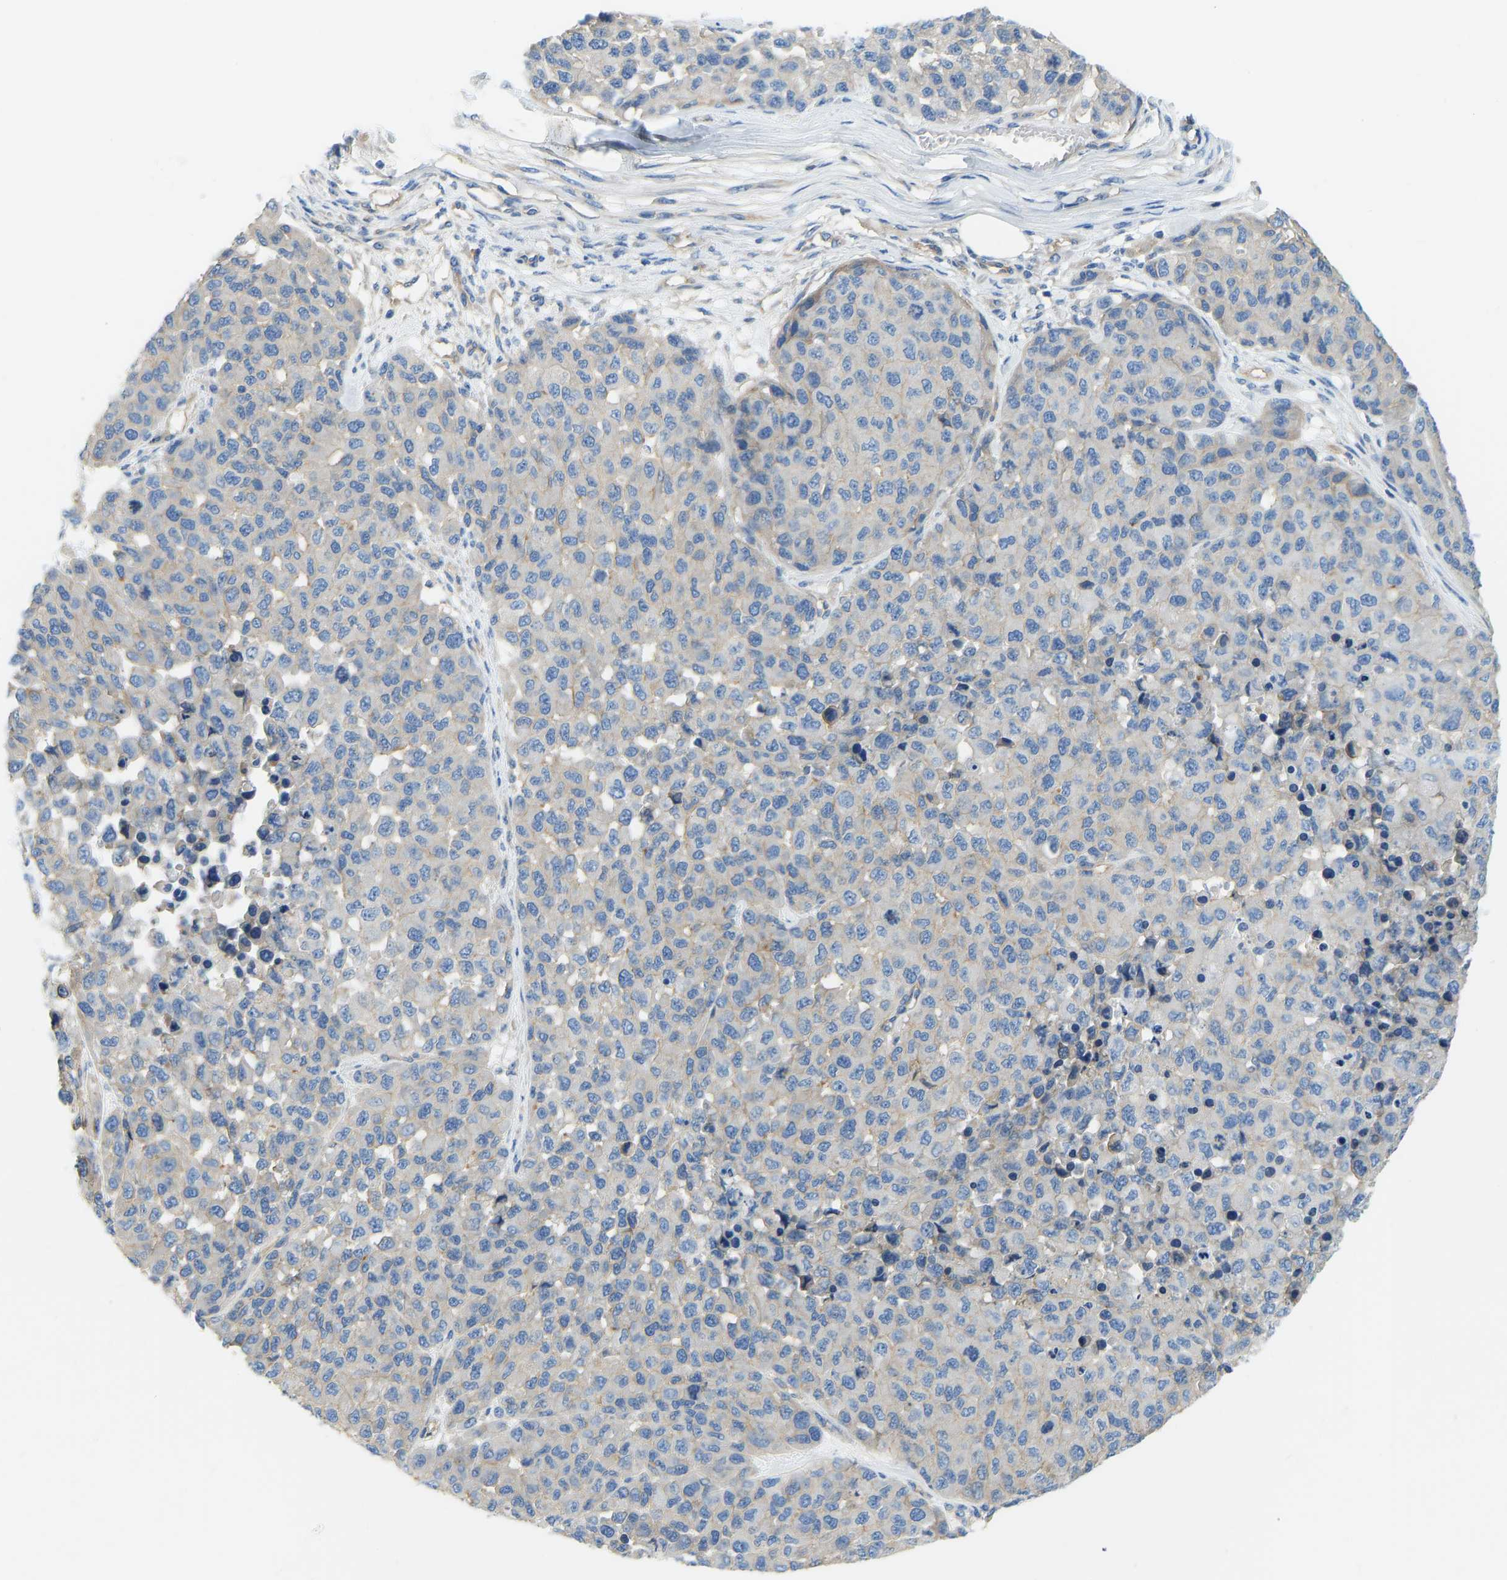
{"staining": {"intensity": "negative", "quantity": "none", "location": "none"}, "tissue": "melanoma", "cell_type": "Tumor cells", "image_type": "cancer", "snomed": [{"axis": "morphology", "description": "Malignant melanoma, NOS"}, {"axis": "topography", "description": "Skin"}], "caption": "A micrograph of melanoma stained for a protein reveals no brown staining in tumor cells.", "gene": "CHAD", "patient": {"sex": "male", "age": 62}}